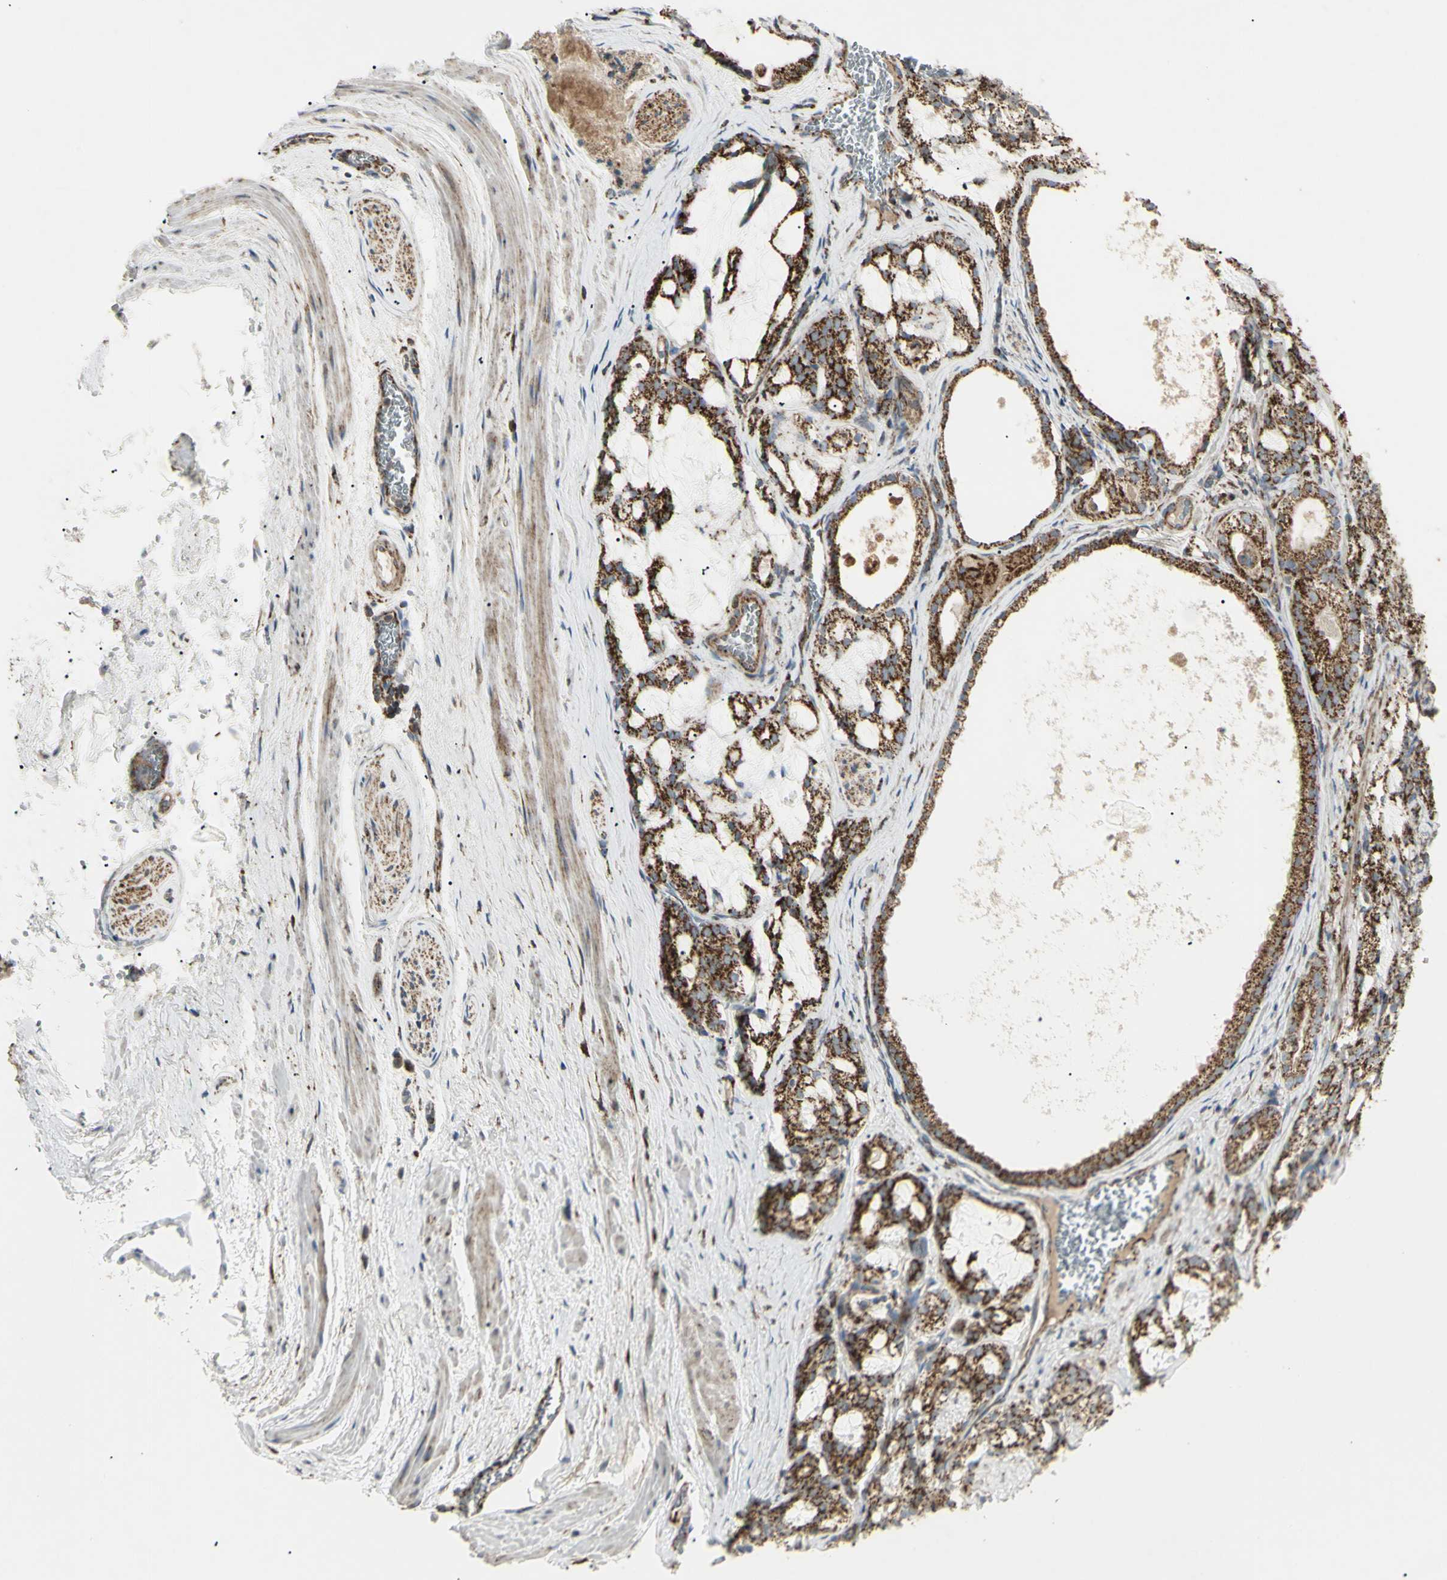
{"staining": {"intensity": "strong", "quantity": ">75%", "location": "cytoplasmic/membranous"}, "tissue": "prostate cancer", "cell_type": "Tumor cells", "image_type": "cancer", "snomed": [{"axis": "morphology", "description": "Adenocarcinoma, Low grade"}, {"axis": "topography", "description": "Prostate"}], "caption": "Human prostate cancer (adenocarcinoma (low-grade)) stained with a protein marker exhibits strong staining in tumor cells.", "gene": "CYB5R1", "patient": {"sex": "male", "age": 59}}